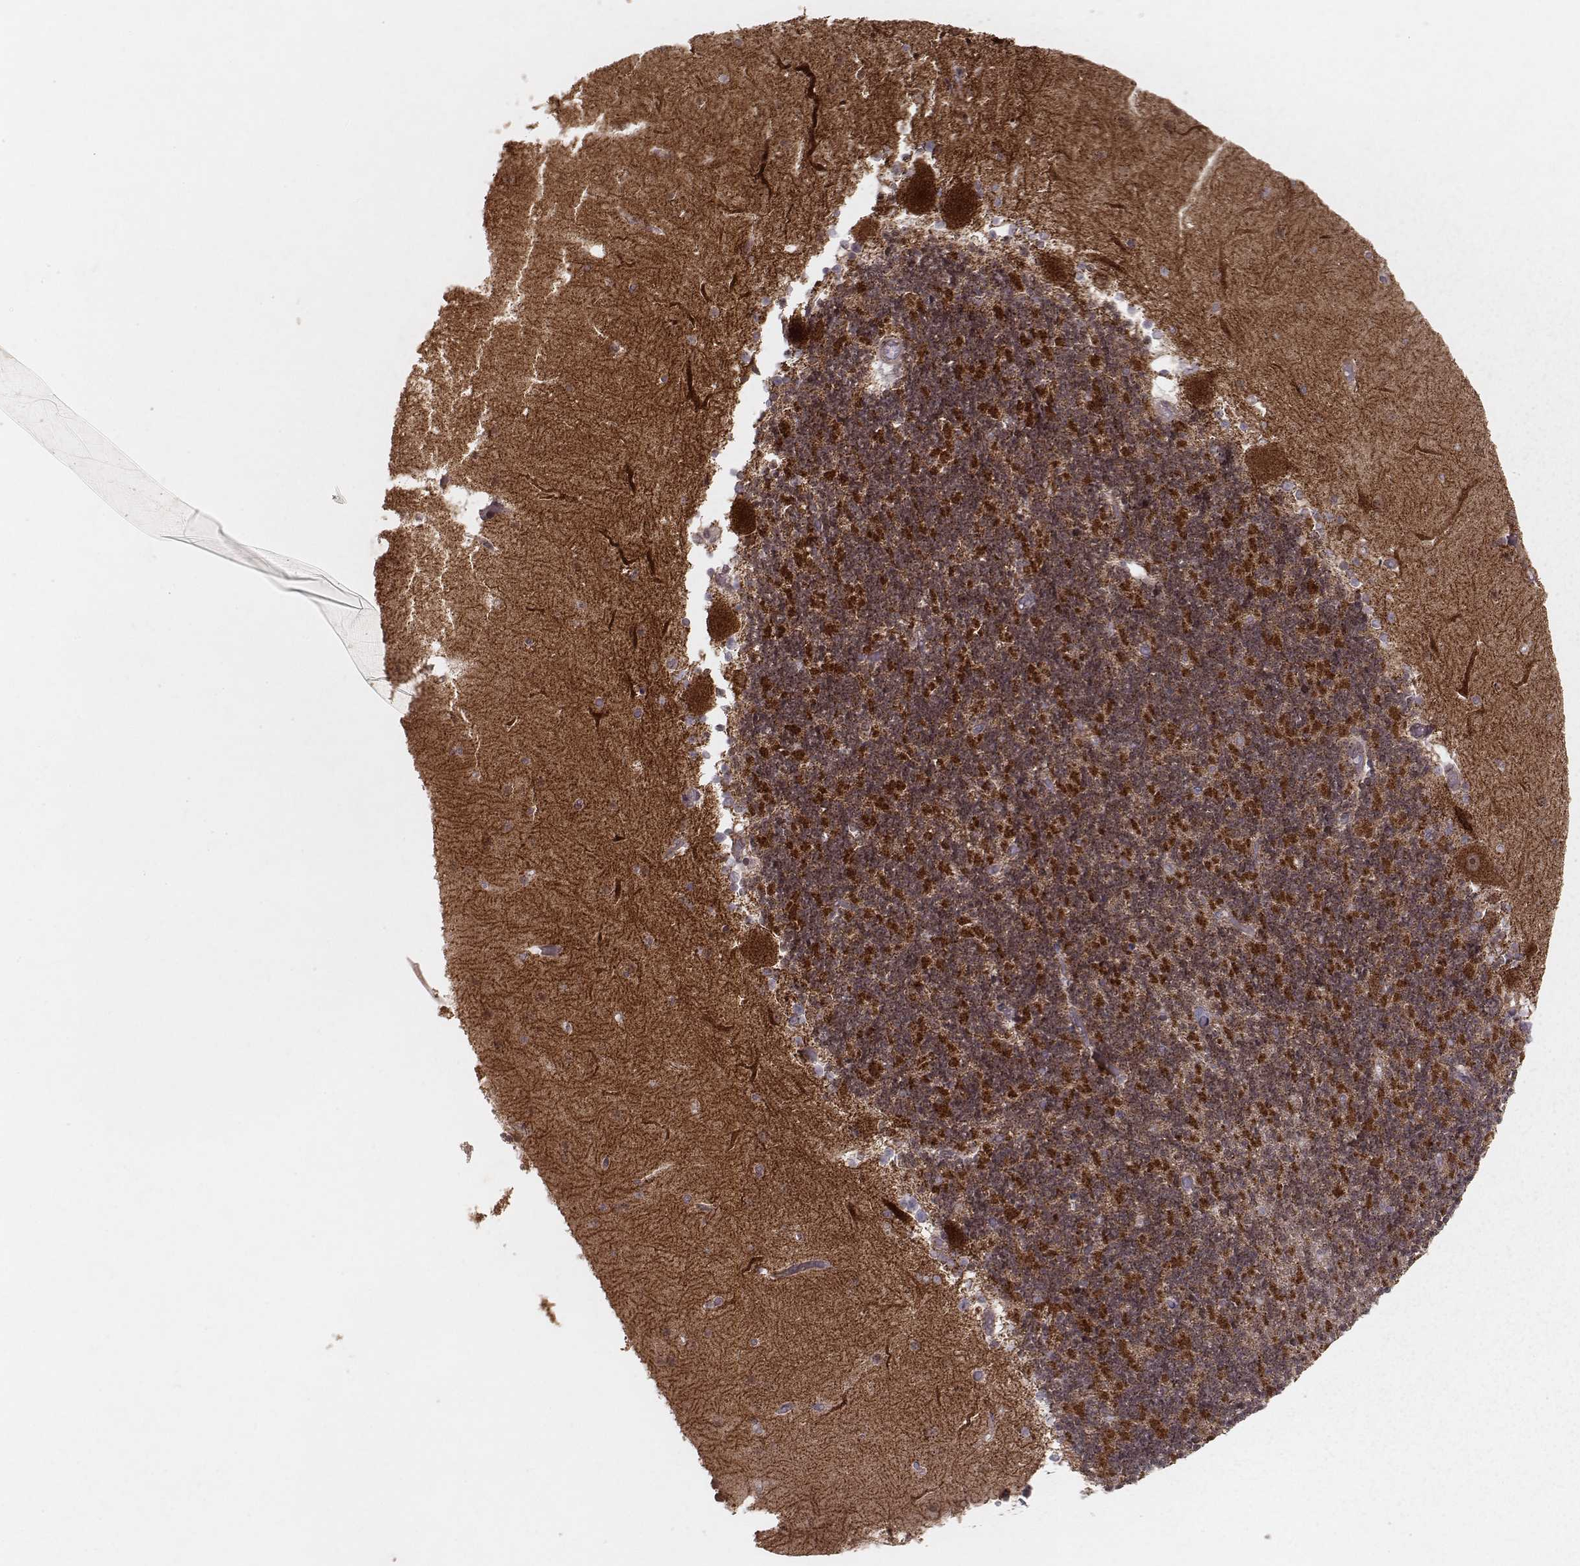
{"staining": {"intensity": "strong", "quantity": ">75%", "location": "cytoplasmic/membranous"}, "tissue": "cerebellum", "cell_type": "Cells in granular layer", "image_type": "normal", "snomed": [{"axis": "morphology", "description": "Normal tissue, NOS"}, {"axis": "topography", "description": "Cerebellum"}], "caption": "Cells in granular layer exhibit high levels of strong cytoplasmic/membranous staining in about >75% of cells in normal human cerebellum. Nuclei are stained in blue.", "gene": "NDUFA7", "patient": {"sex": "female", "age": 28}}